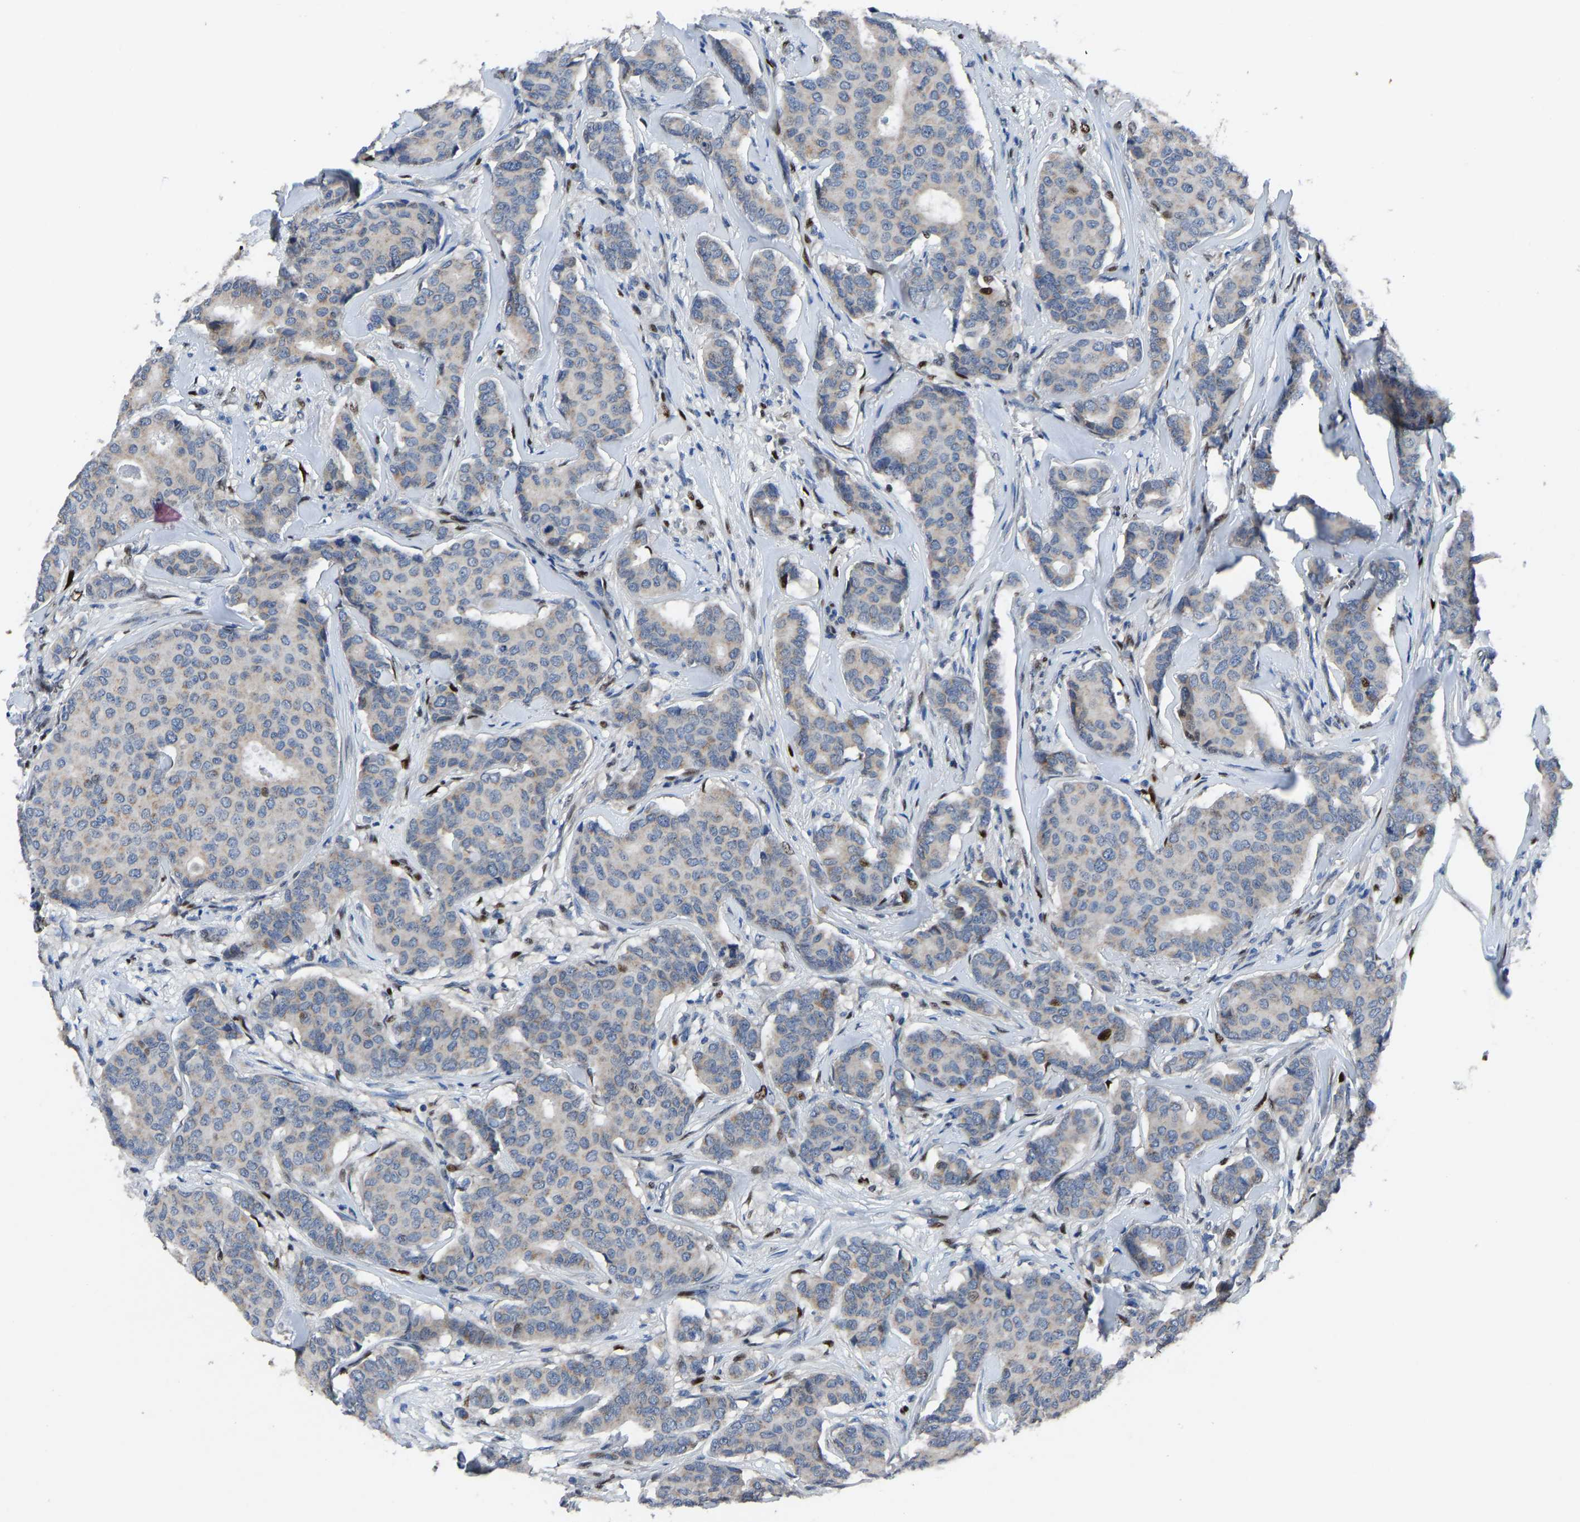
{"staining": {"intensity": "negative", "quantity": "none", "location": "none"}, "tissue": "breast cancer", "cell_type": "Tumor cells", "image_type": "cancer", "snomed": [{"axis": "morphology", "description": "Duct carcinoma"}, {"axis": "topography", "description": "Breast"}], "caption": "Human breast cancer (invasive ductal carcinoma) stained for a protein using immunohistochemistry (IHC) shows no expression in tumor cells.", "gene": "EGR1", "patient": {"sex": "female", "age": 75}}